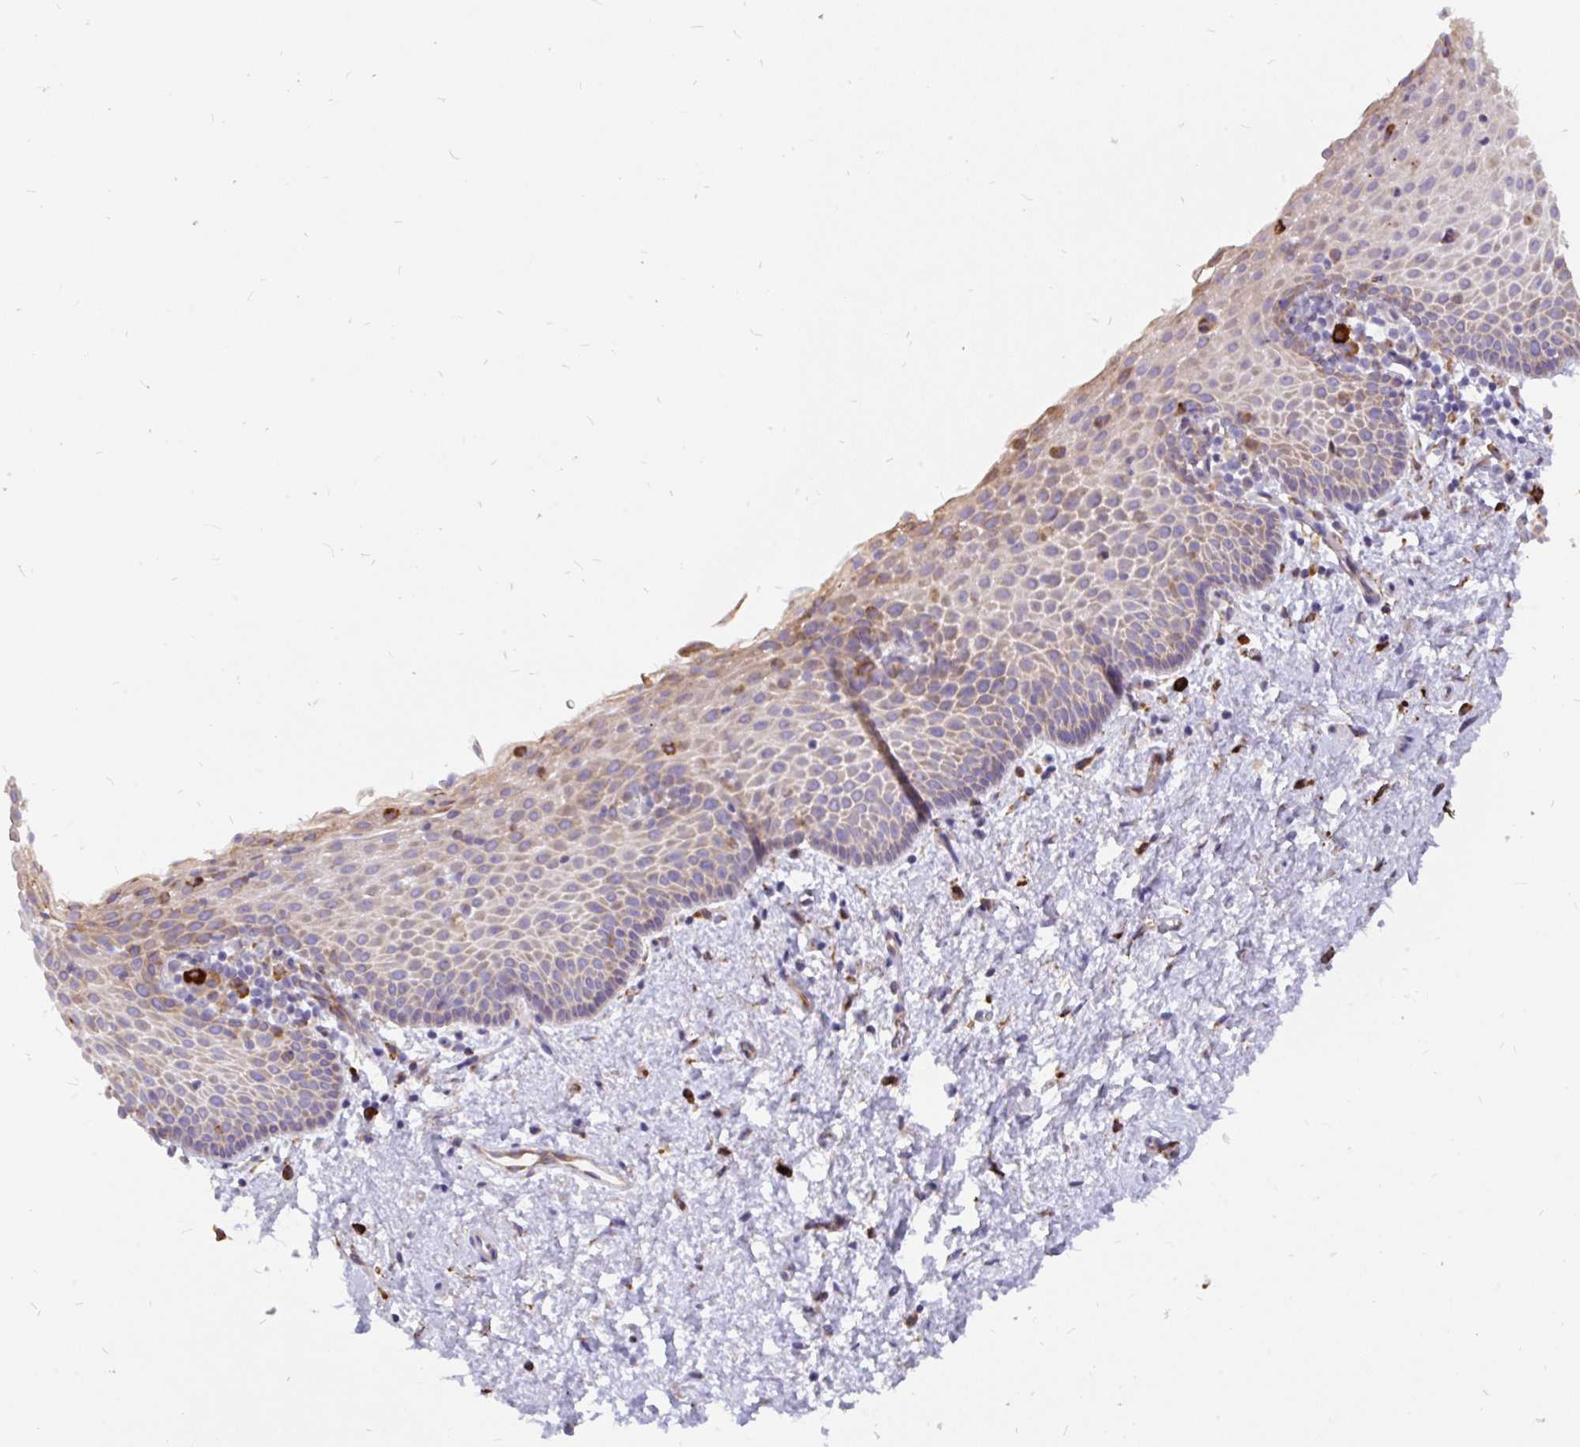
{"staining": {"intensity": "moderate", "quantity": "25%-75%", "location": "cytoplasmic/membranous"}, "tissue": "vagina", "cell_type": "Squamous epithelial cells", "image_type": "normal", "snomed": [{"axis": "morphology", "description": "Normal tissue, NOS"}, {"axis": "topography", "description": "Vagina"}], "caption": "An image of vagina stained for a protein reveals moderate cytoplasmic/membranous brown staining in squamous epithelial cells. (DAB (3,3'-diaminobenzidine) IHC with brightfield microscopy, high magnification).", "gene": "EML5", "patient": {"sex": "female", "age": 61}}